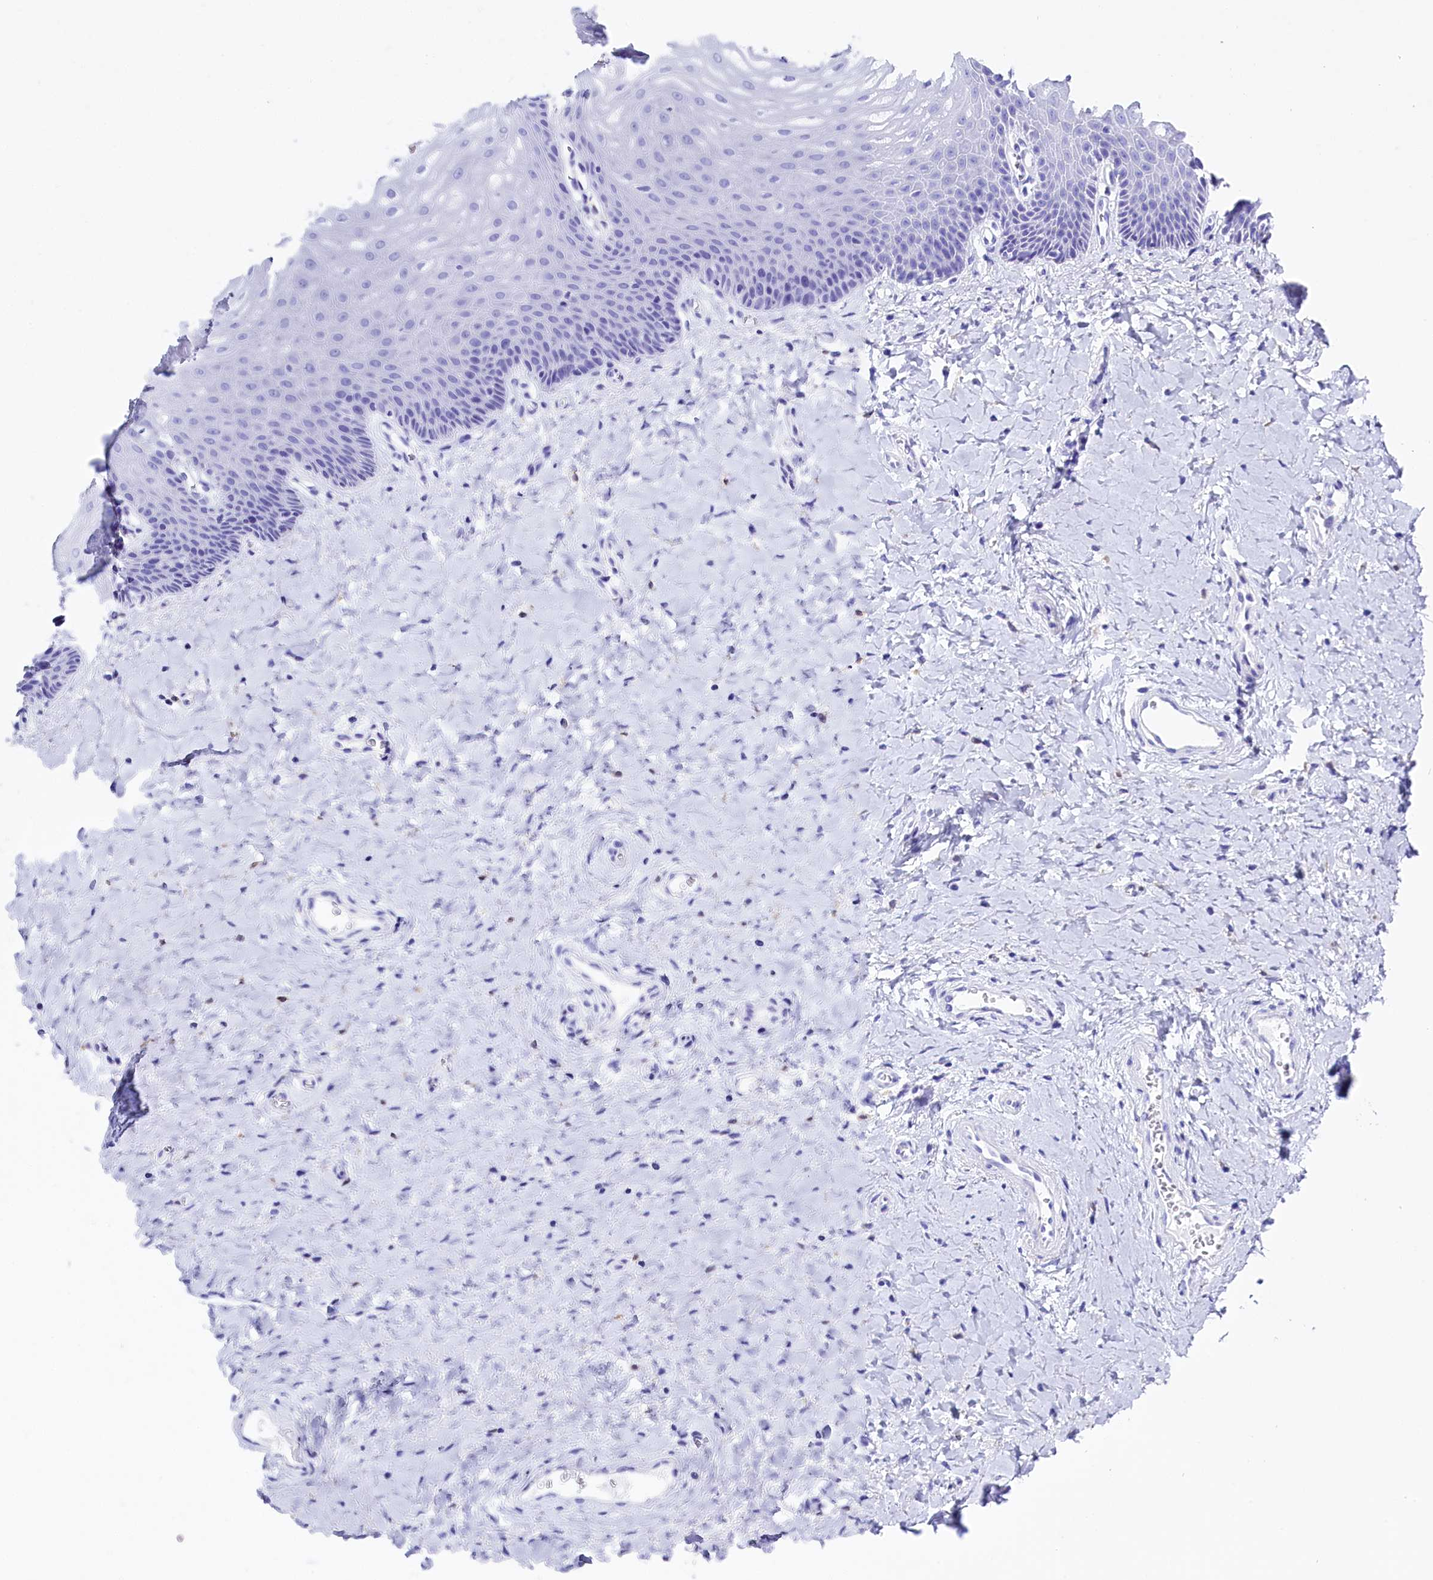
{"staining": {"intensity": "negative", "quantity": "none", "location": "none"}, "tissue": "vagina", "cell_type": "Squamous epithelial cells", "image_type": "normal", "snomed": [{"axis": "morphology", "description": "Normal tissue, NOS"}, {"axis": "topography", "description": "Vagina"}], "caption": "This is a image of immunohistochemistry (IHC) staining of unremarkable vagina, which shows no positivity in squamous epithelial cells.", "gene": "CLC", "patient": {"sex": "female", "age": 65}}